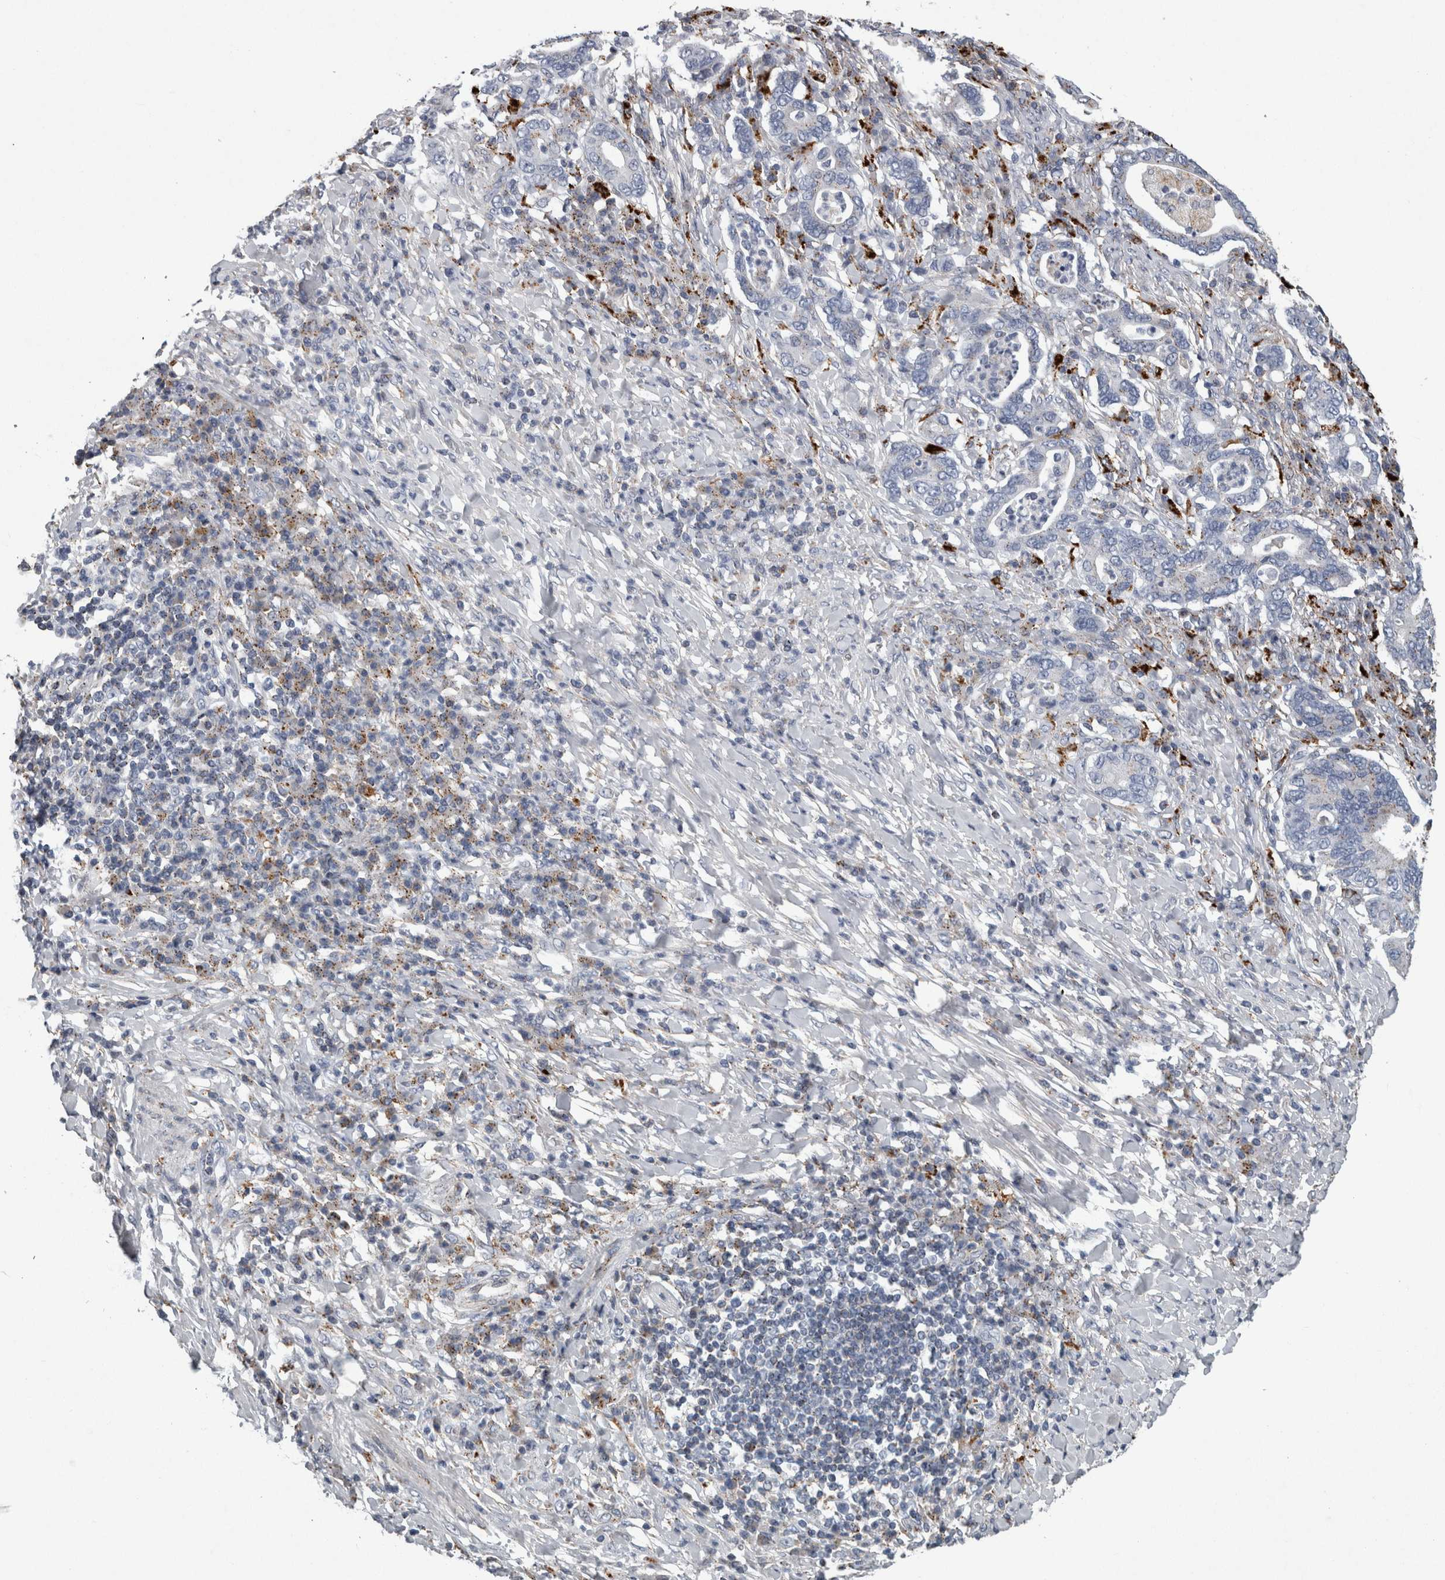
{"staining": {"intensity": "negative", "quantity": "none", "location": "none"}, "tissue": "stomach cancer", "cell_type": "Tumor cells", "image_type": "cancer", "snomed": [{"axis": "morphology", "description": "Normal tissue, NOS"}, {"axis": "morphology", "description": "Adenocarcinoma, NOS"}, {"axis": "topography", "description": "Esophagus"}, {"axis": "topography", "description": "Stomach, upper"}, {"axis": "topography", "description": "Peripheral nerve tissue"}], "caption": "A high-resolution micrograph shows immunohistochemistry (IHC) staining of adenocarcinoma (stomach), which displays no significant expression in tumor cells.", "gene": "DPP7", "patient": {"sex": "male", "age": 62}}